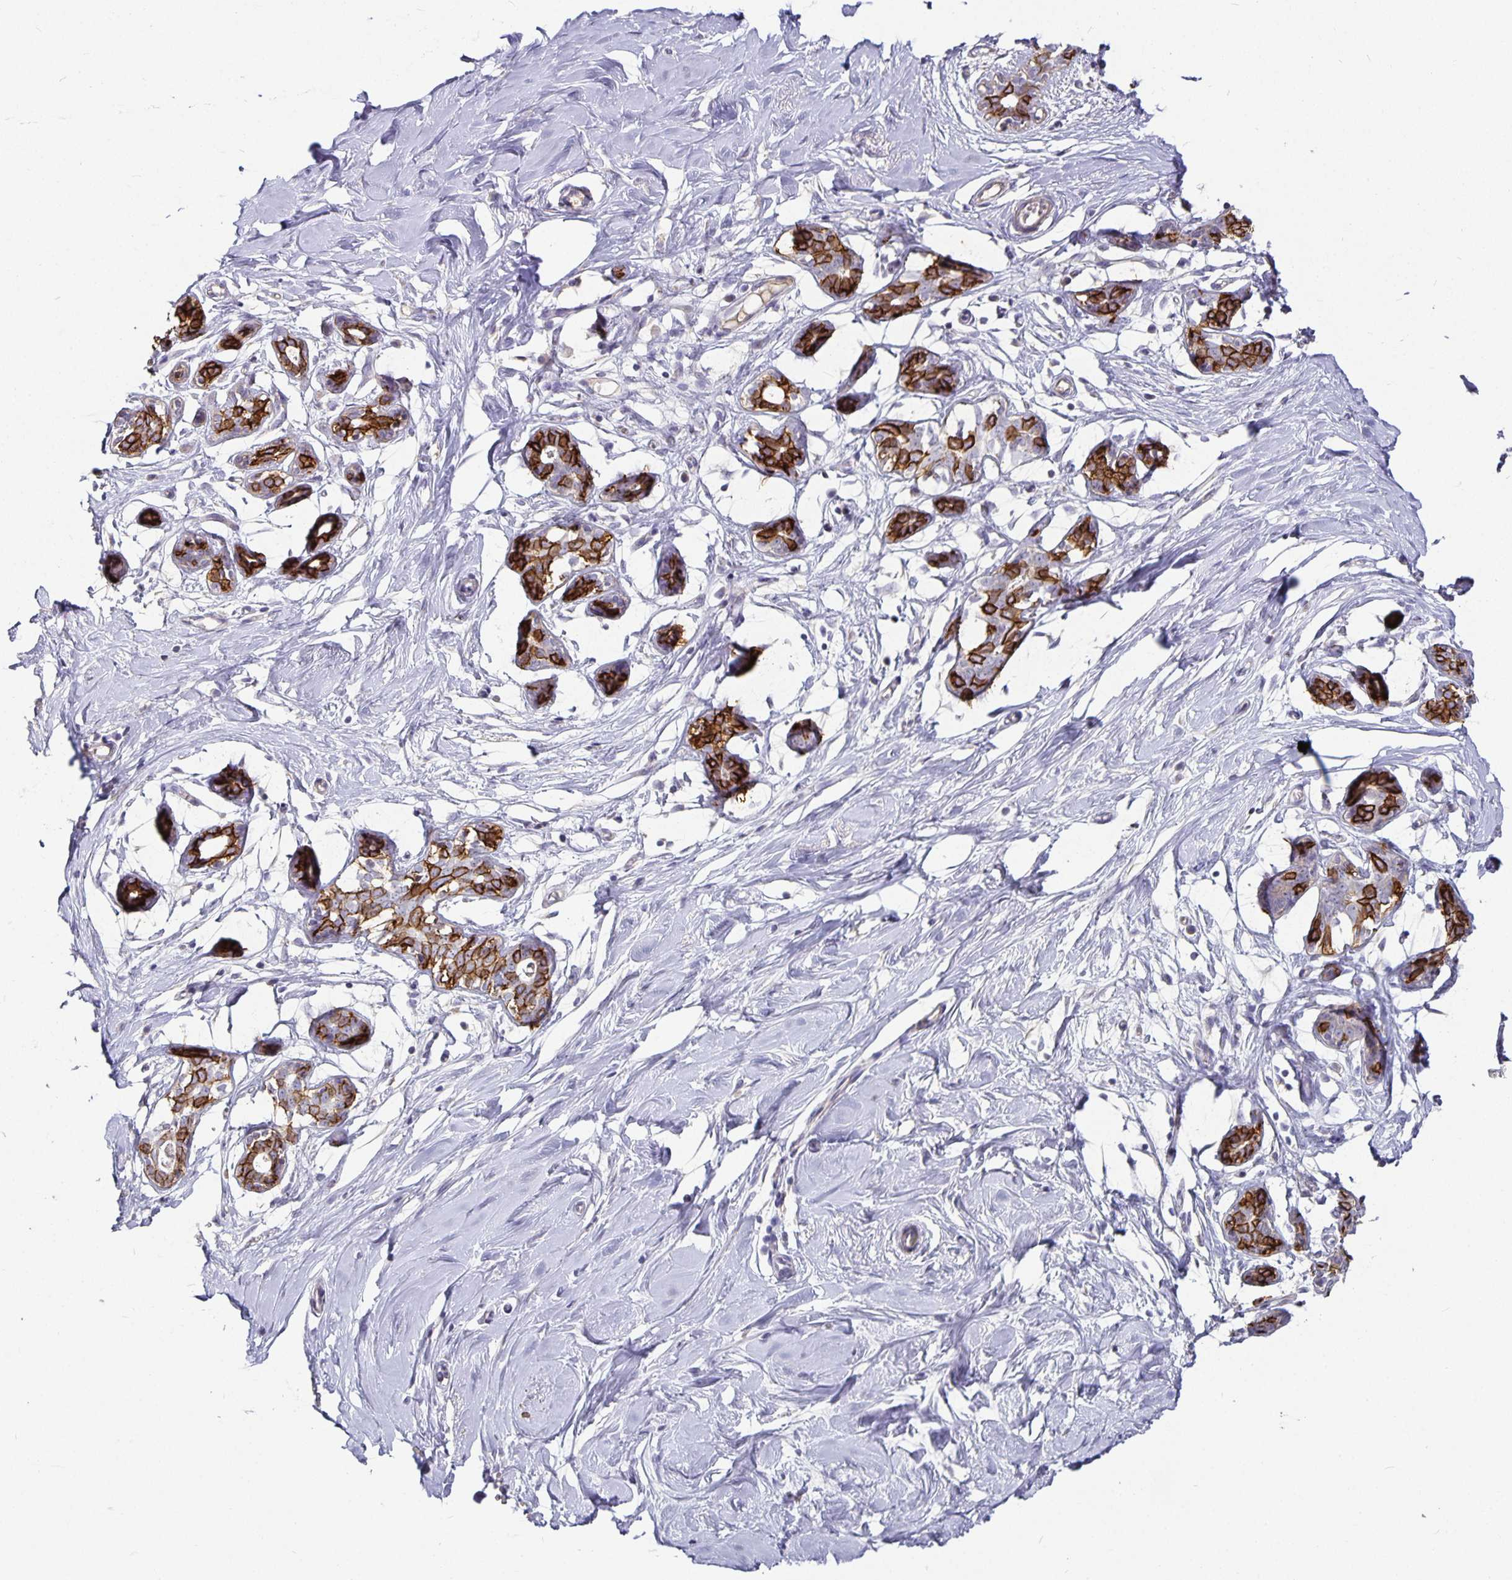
{"staining": {"intensity": "negative", "quantity": "none", "location": "none"}, "tissue": "breast", "cell_type": "Adipocytes", "image_type": "normal", "snomed": [{"axis": "morphology", "description": "Normal tissue, NOS"}, {"axis": "topography", "description": "Breast"}], "caption": "Photomicrograph shows no significant protein positivity in adipocytes of normal breast.", "gene": "CA12", "patient": {"sex": "female", "age": 27}}